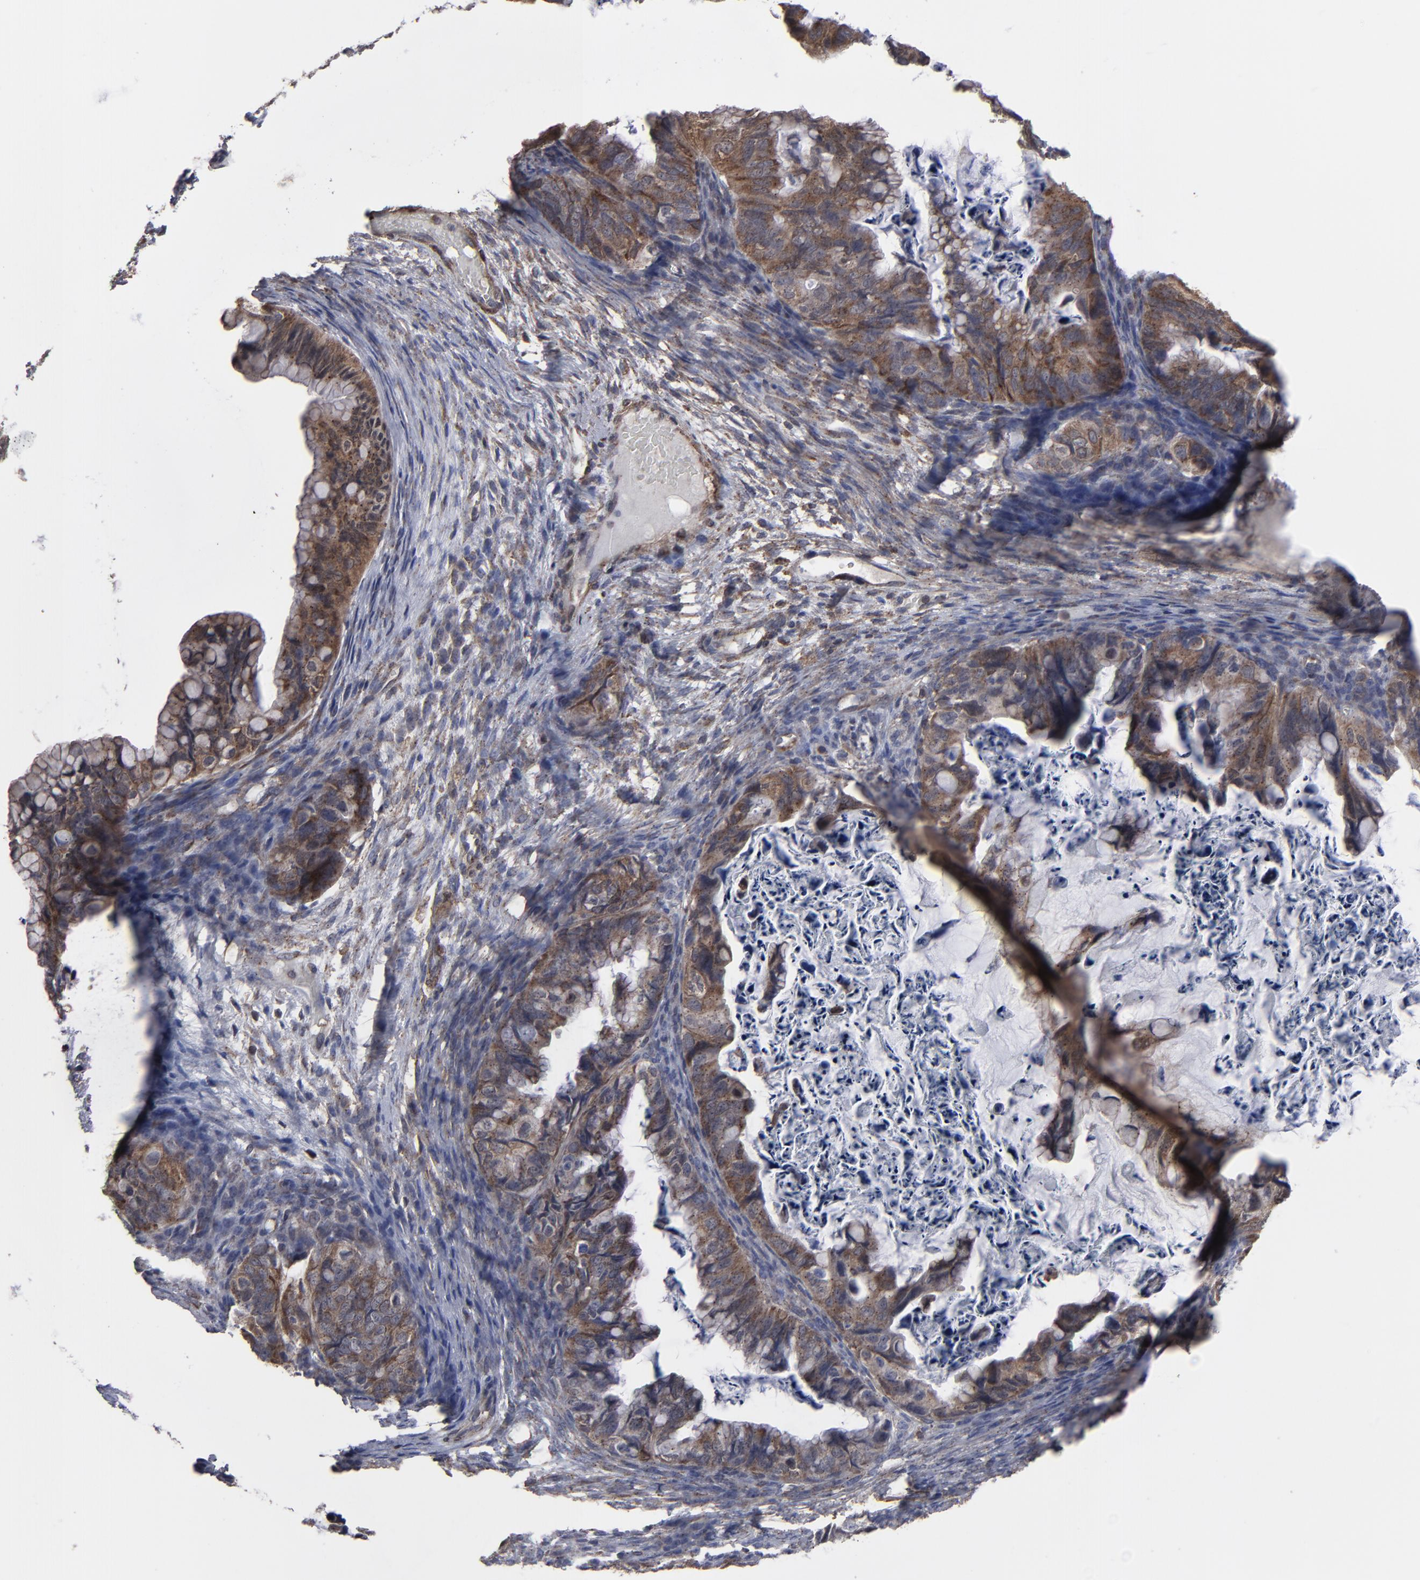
{"staining": {"intensity": "moderate", "quantity": ">75%", "location": "cytoplasmic/membranous"}, "tissue": "ovarian cancer", "cell_type": "Tumor cells", "image_type": "cancer", "snomed": [{"axis": "morphology", "description": "Cystadenocarcinoma, mucinous, NOS"}, {"axis": "topography", "description": "Ovary"}], "caption": "DAB immunohistochemical staining of human mucinous cystadenocarcinoma (ovarian) exhibits moderate cytoplasmic/membranous protein expression in approximately >75% of tumor cells.", "gene": "KIAA2026", "patient": {"sex": "female", "age": 36}}